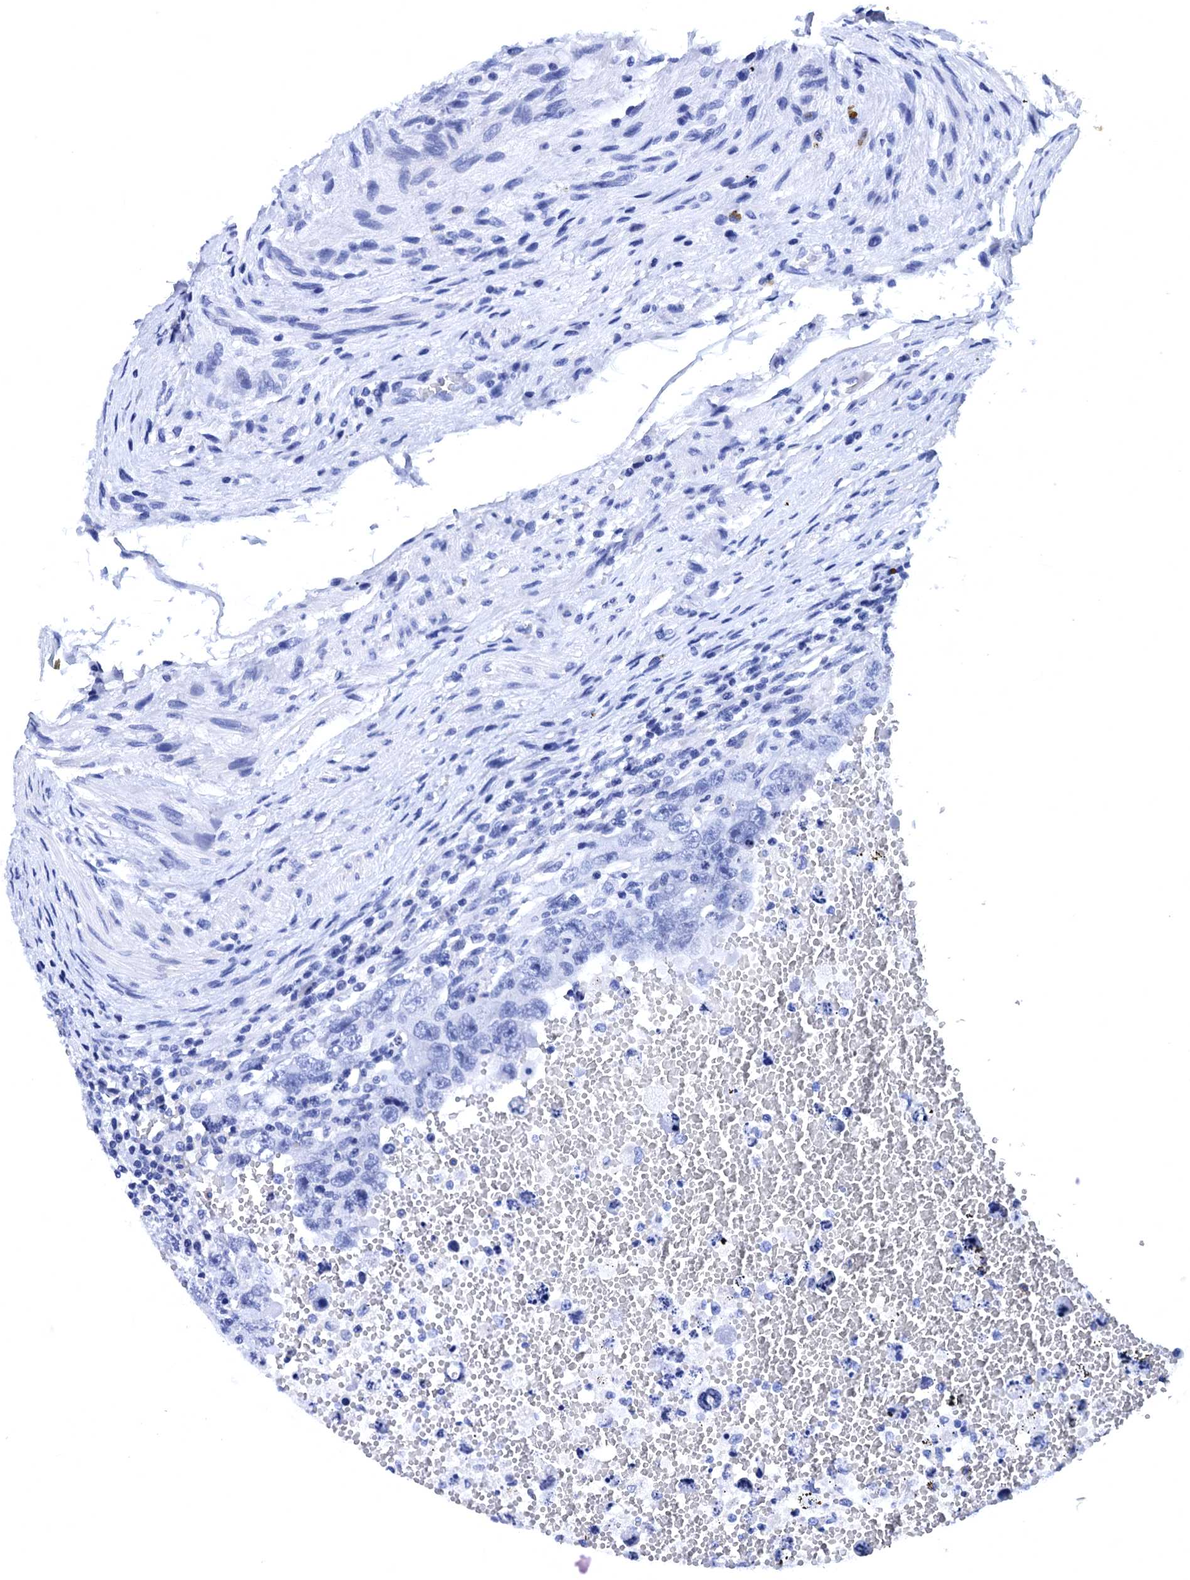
{"staining": {"intensity": "negative", "quantity": "none", "location": "none"}, "tissue": "testis cancer", "cell_type": "Tumor cells", "image_type": "cancer", "snomed": [{"axis": "morphology", "description": "Carcinoma, Embryonal, NOS"}, {"axis": "topography", "description": "Testis"}], "caption": "DAB (3,3'-diaminobenzidine) immunohistochemical staining of human embryonal carcinoma (testis) shows no significant staining in tumor cells.", "gene": "MYBPC3", "patient": {"sex": "male", "age": 26}}